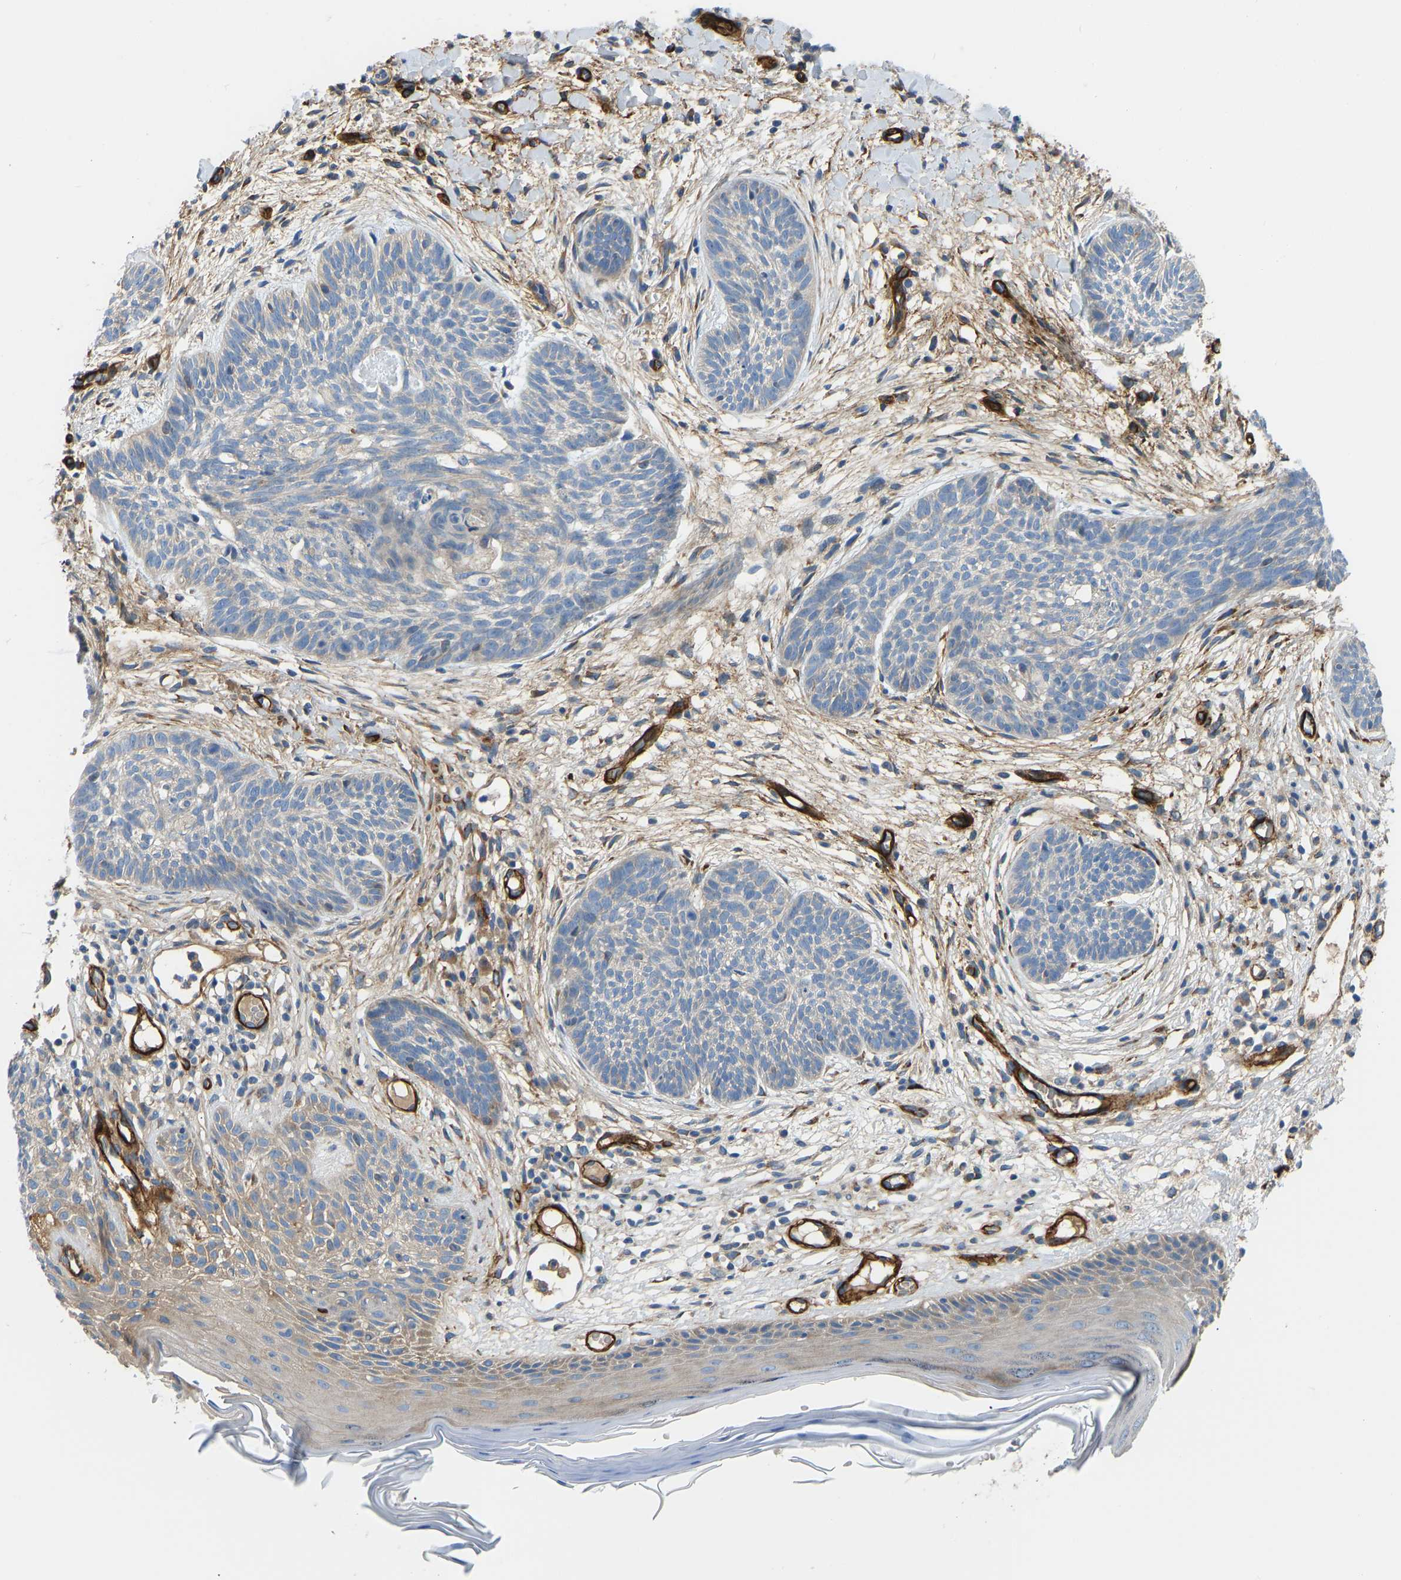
{"staining": {"intensity": "negative", "quantity": "none", "location": "none"}, "tissue": "skin cancer", "cell_type": "Tumor cells", "image_type": "cancer", "snomed": [{"axis": "morphology", "description": "Basal cell carcinoma"}, {"axis": "topography", "description": "Skin"}], "caption": "This is a image of immunohistochemistry (IHC) staining of skin cancer, which shows no staining in tumor cells.", "gene": "COL15A1", "patient": {"sex": "female", "age": 59}}